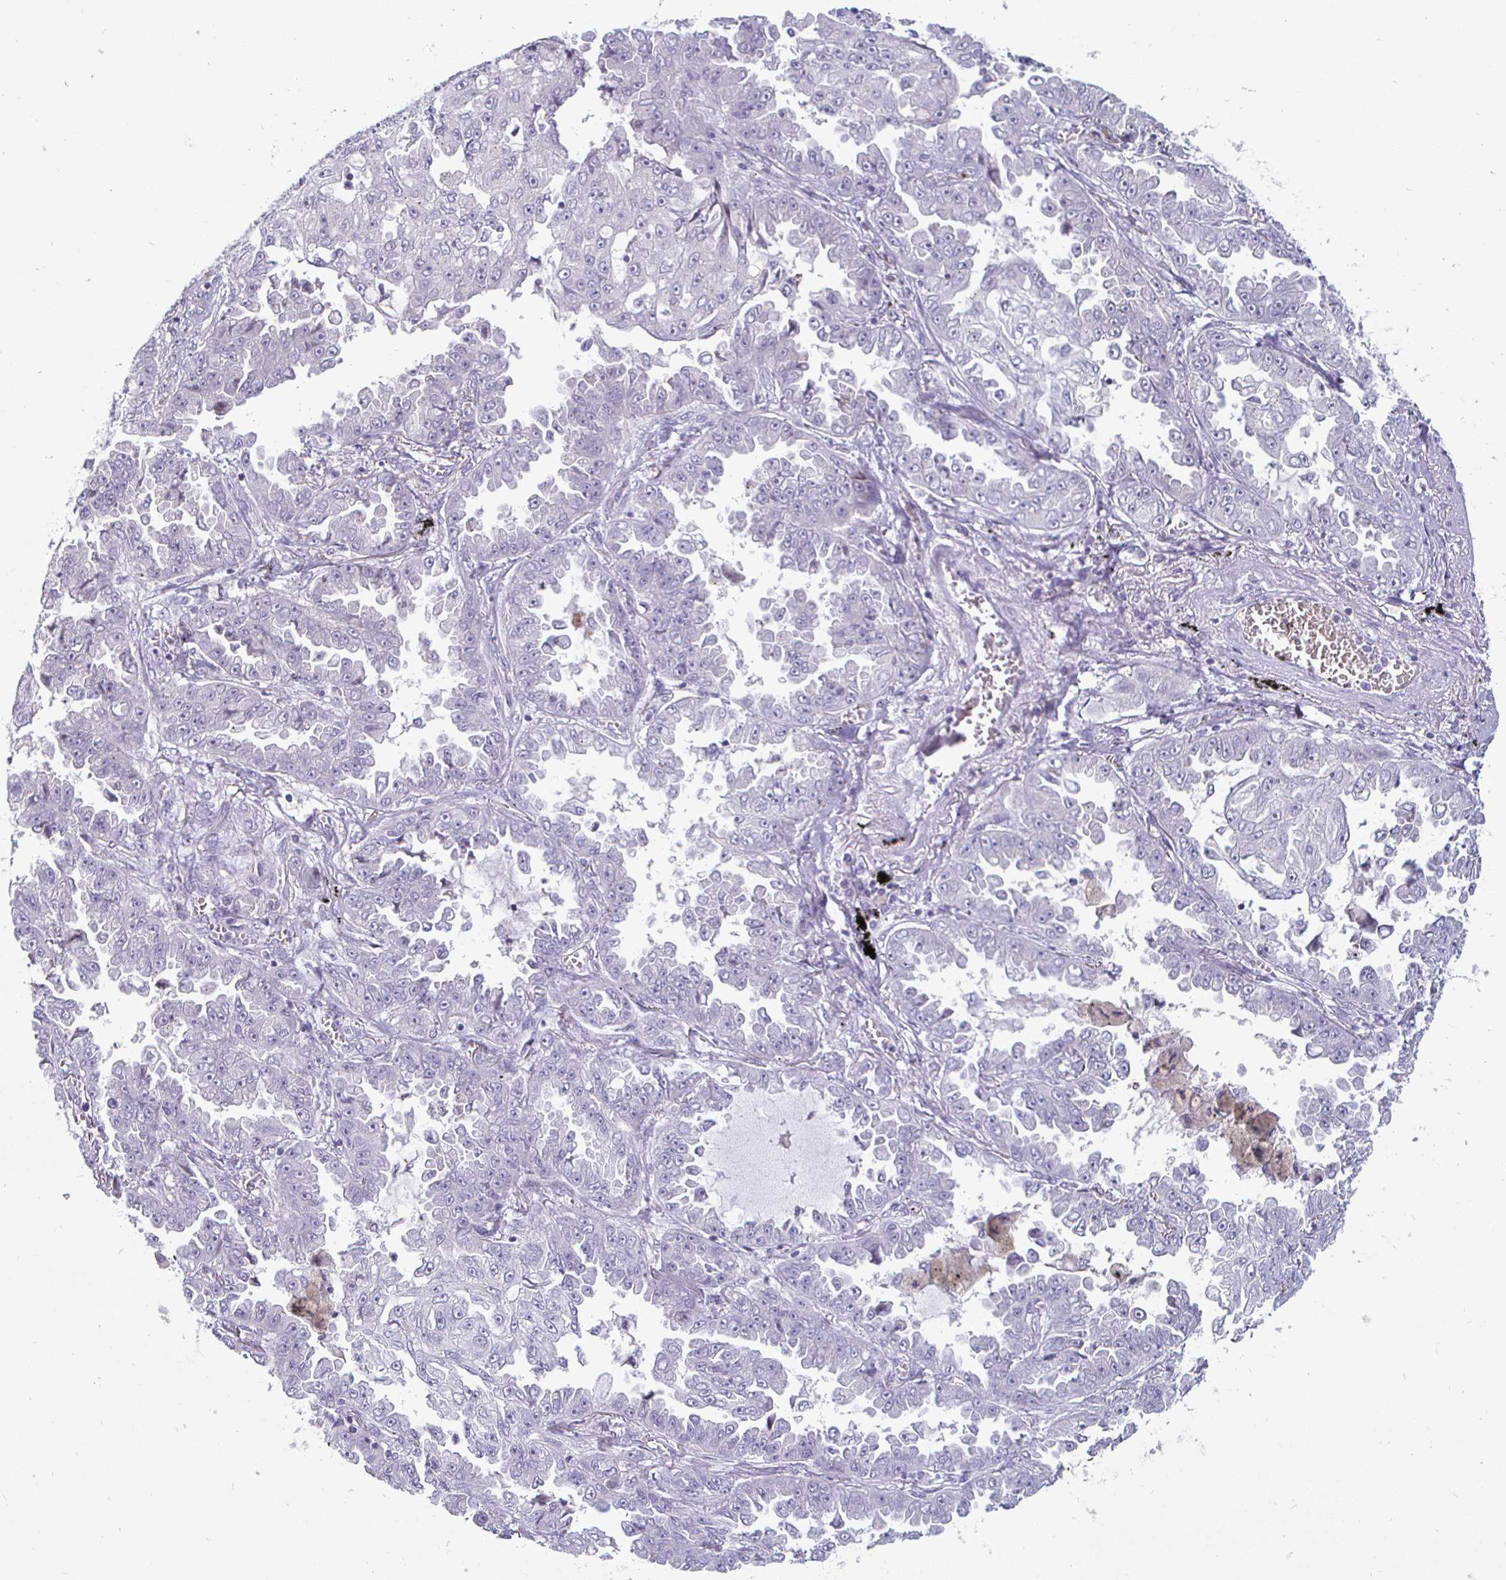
{"staining": {"intensity": "negative", "quantity": "none", "location": "none"}, "tissue": "lung cancer", "cell_type": "Tumor cells", "image_type": "cancer", "snomed": [{"axis": "morphology", "description": "Adenocarcinoma, NOS"}, {"axis": "topography", "description": "Lung"}], "caption": "DAB (3,3'-diaminobenzidine) immunohistochemical staining of lung cancer exhibits no significant staining in tumor cells. (Immunohistochemistry, brightfield microscopy, high magnification).", "gene": "DMRTB1", "patient": {"sex": "female", "age": 52}}